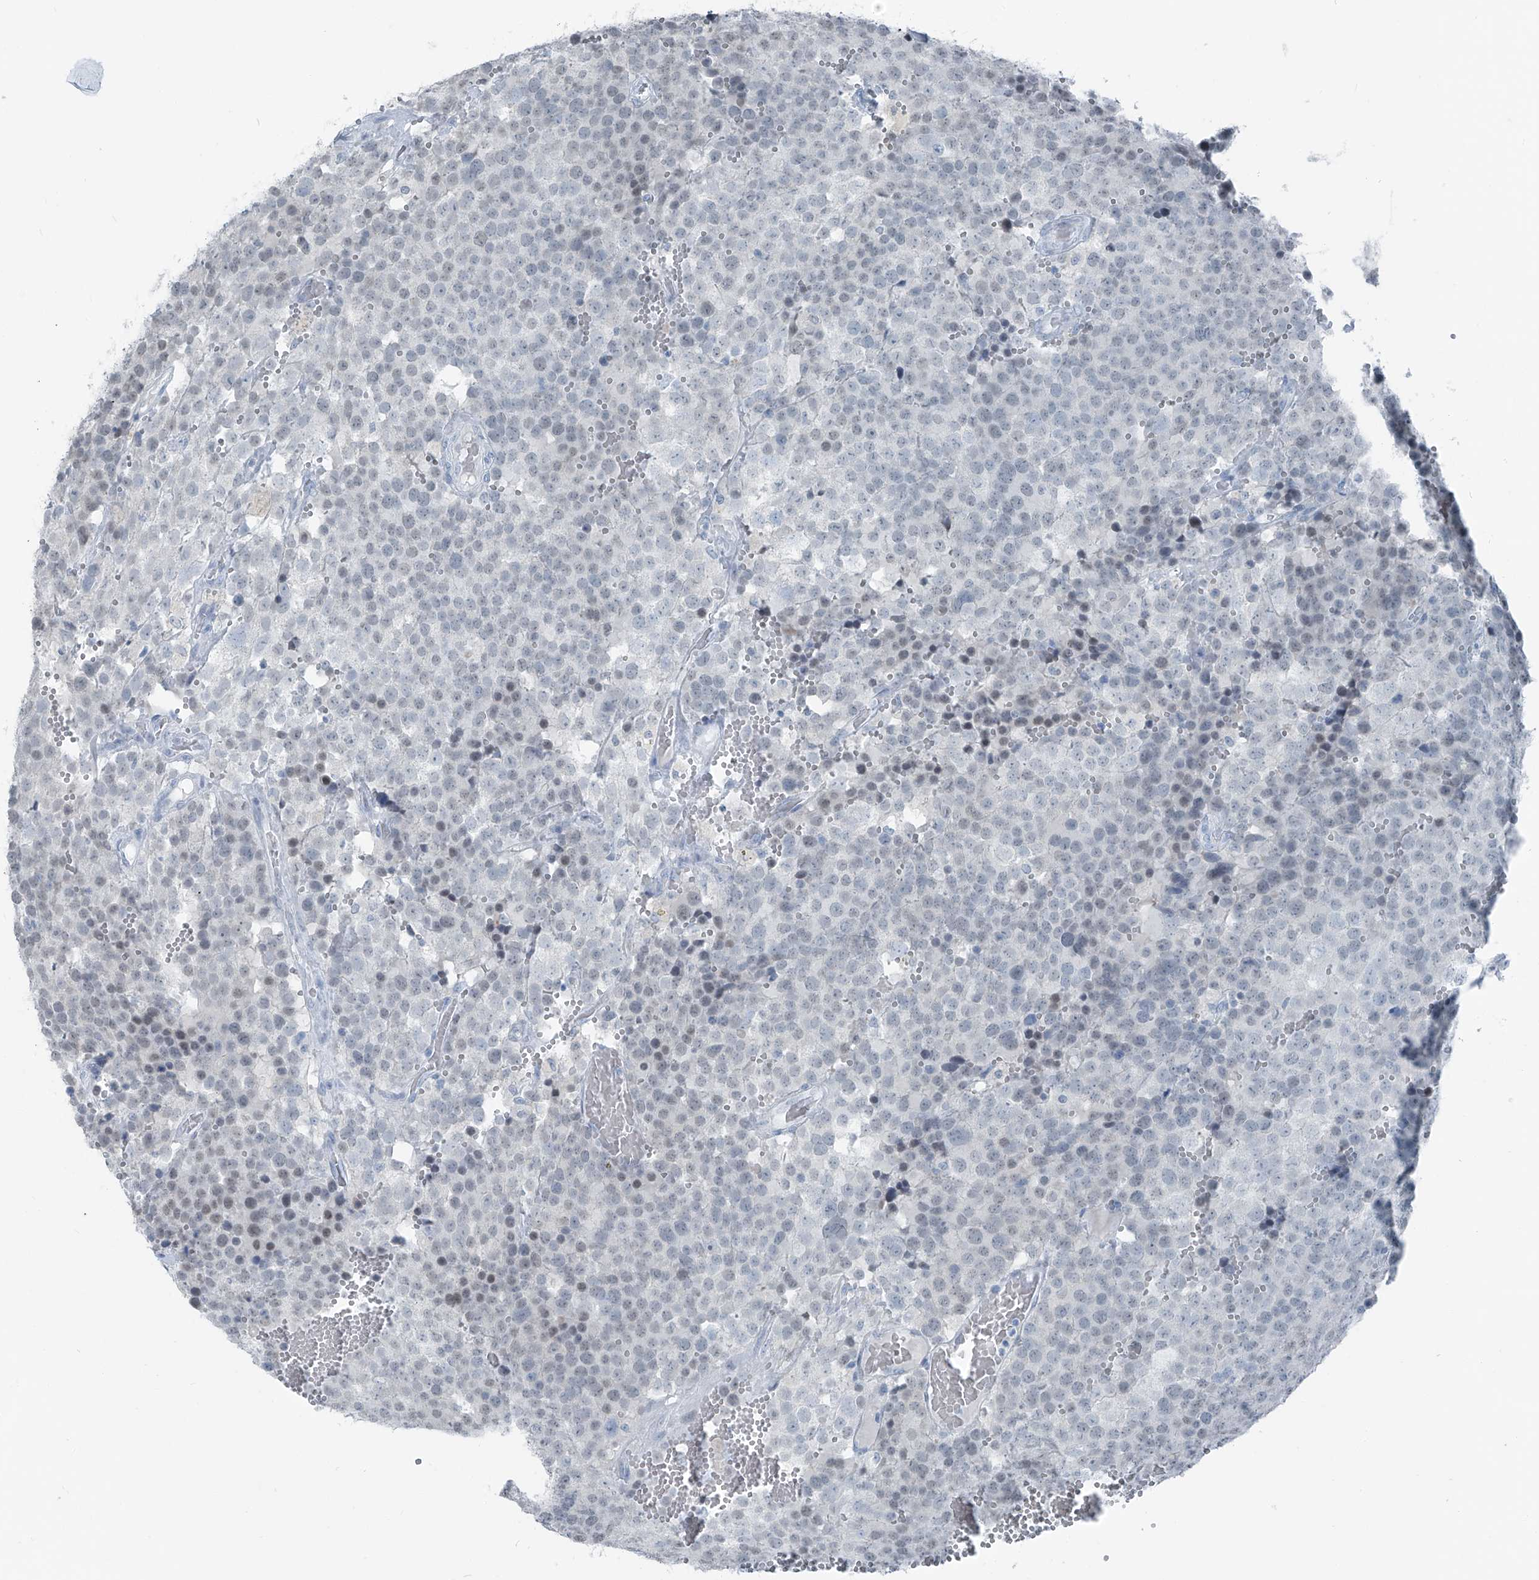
{"staining": {"intensity": "weak", "quantity": "<25%", "location": "nuclear"}, "tissue": "testis cancer", "cell_type": "Tumor cells", "image_type": "cancer", "snomed": [{"axis": "morphology", "description": "Seminoma, NOS"}, {"axis": "topography", "description": "Testis"}], "caption": "This micrograph is of seminoma (testis) stained with IHC to label a protein in brown with the nuclei are counter-stained blue. There is no expression in tumor cells.", "gene": "RGN", "patient": {"sex": "male", "age": 71}}